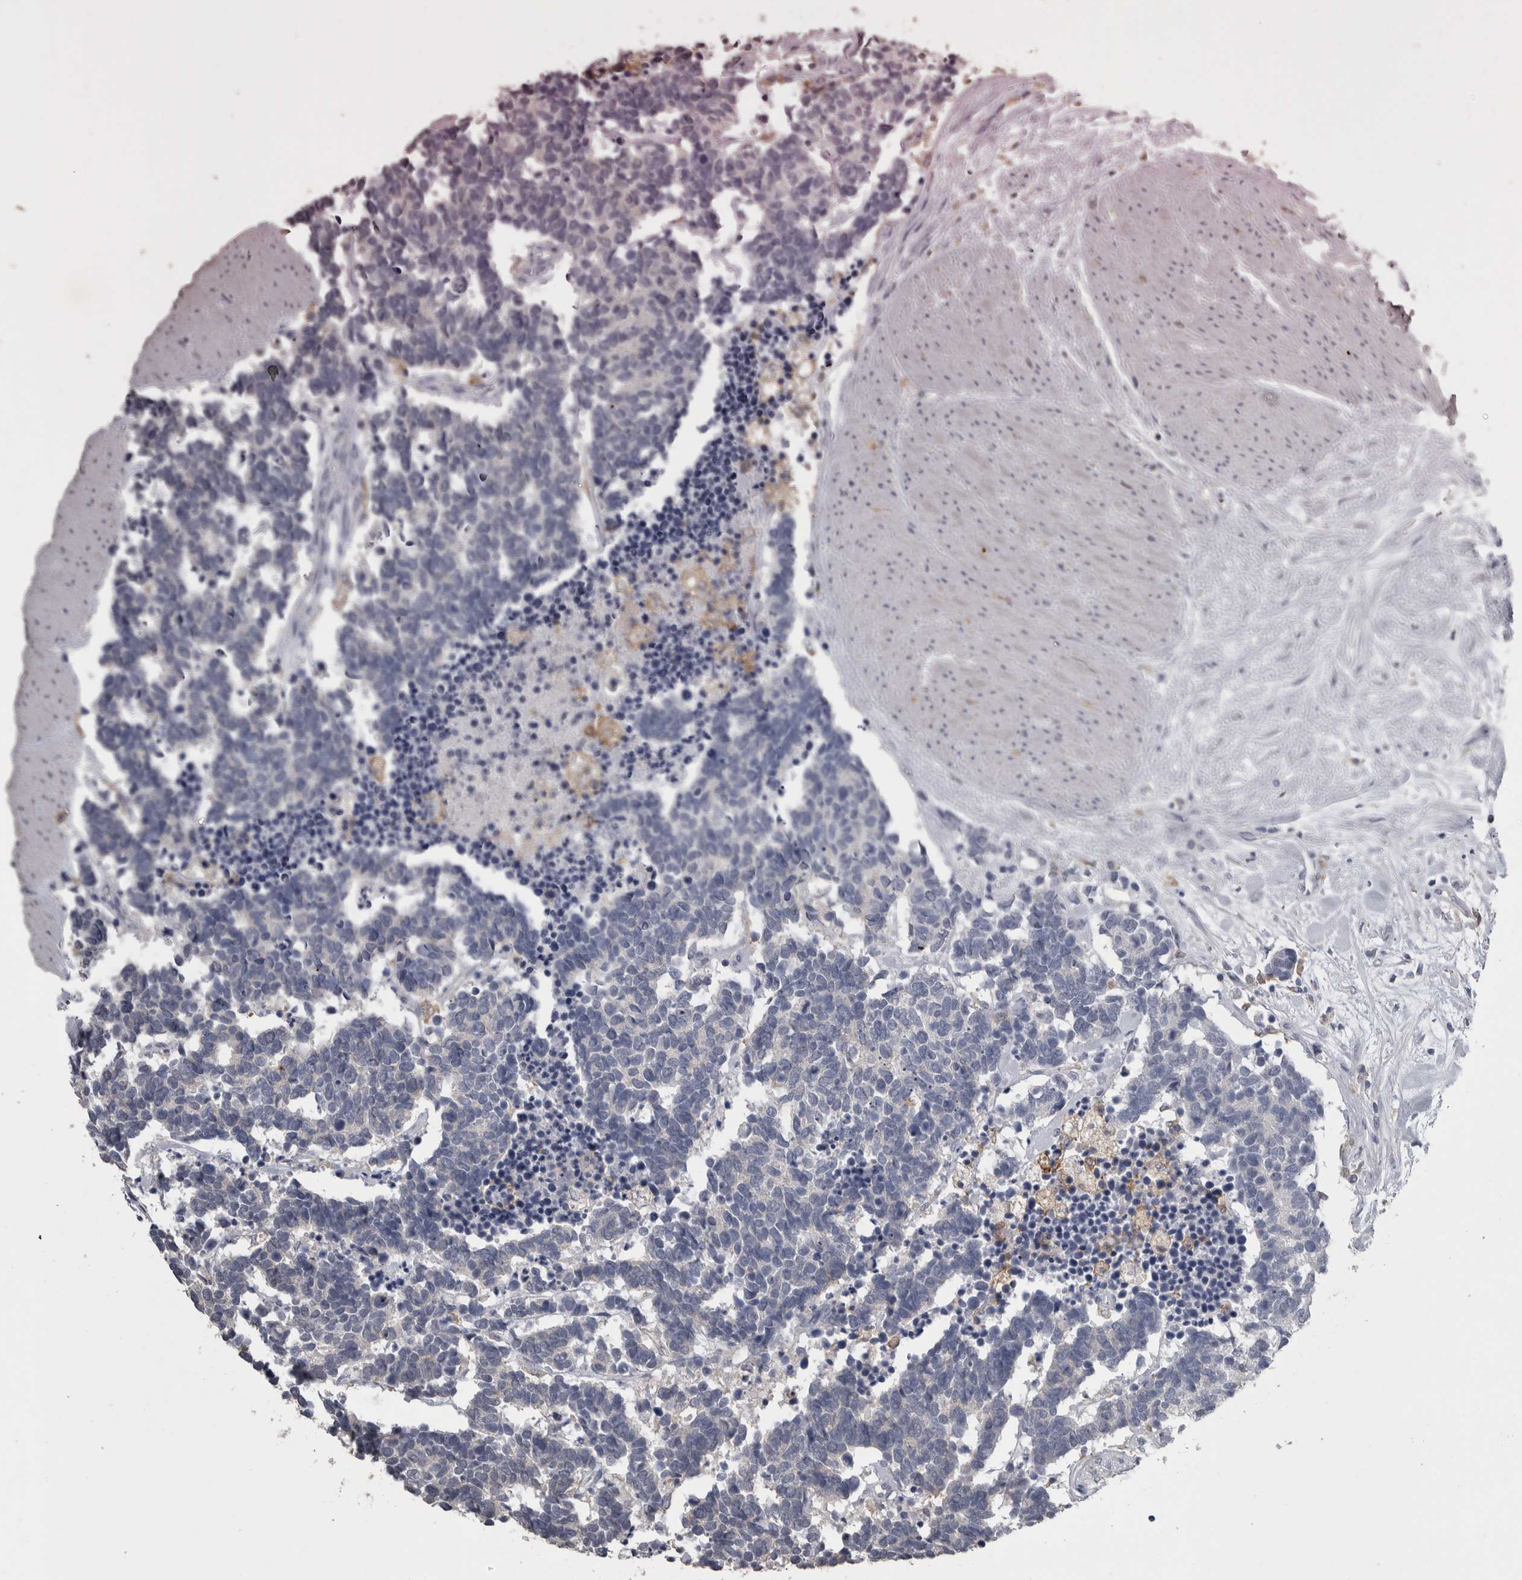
{"staining": {"intensity": "negative", "quantity": "none", "location": "none"}, "tissue": "carcinoid", "cell_type": "Tumor cells", "image_type": "cancer", "snomed": [{"axis": "morphology", "description": "Carcinoma, NOS"}, {"axis": "morphology", "description": "Carcinoid, malignant, NOS"}, {"axis": "topography", "description": "Urinary bladder"}], "caption": "Immunohistochemistry of human carcinoma shows no staining in tumor cells. (IHC, brightfield microscopy, high magnification).", "gene": "PIK3AP1", "patient": {"sex": "male", "age": 57}}